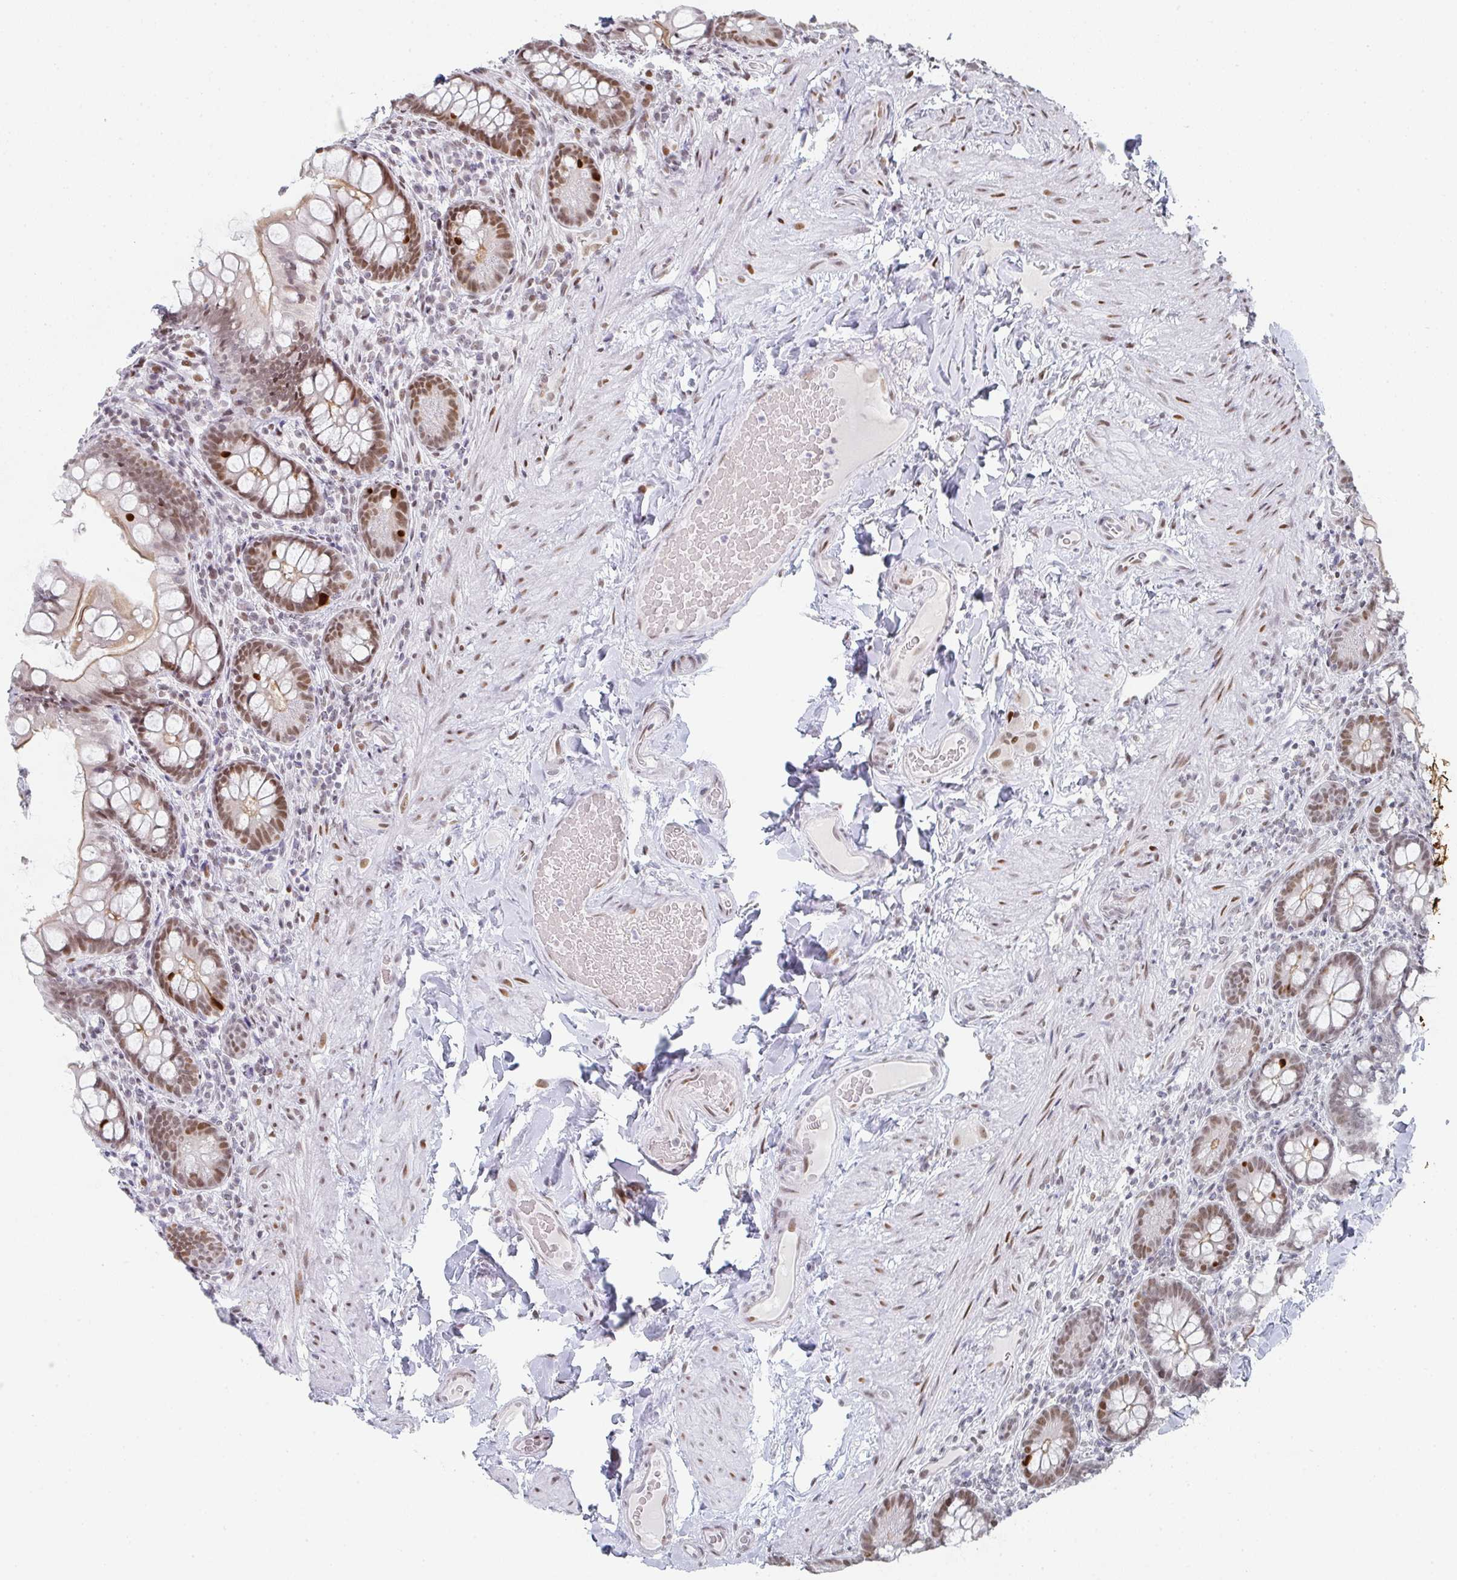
{"staining": {"intensity": "moderate", "quantity": ">75%", "location": "cytoplasmic/membranous,nuclear"}, "tissue": "small intestine", "cell_type": "Glandular cells", "image_type": "normal", "snomed": [{"axis": "morphology", "description": "Normal tissue, NOS"}, {"axis": "topography", "description": "Small intestine"}], "caption": "High-power microscopy captured an immunohistochemistry (IHC) micrograph of unremarkable small intestine, revealing moderate cytoplasmic/membranous,nuclear positivity in about >75% of glandular cells.", "gene": "POU2AF2", "patient": {"sex": "male", "age": 70}}